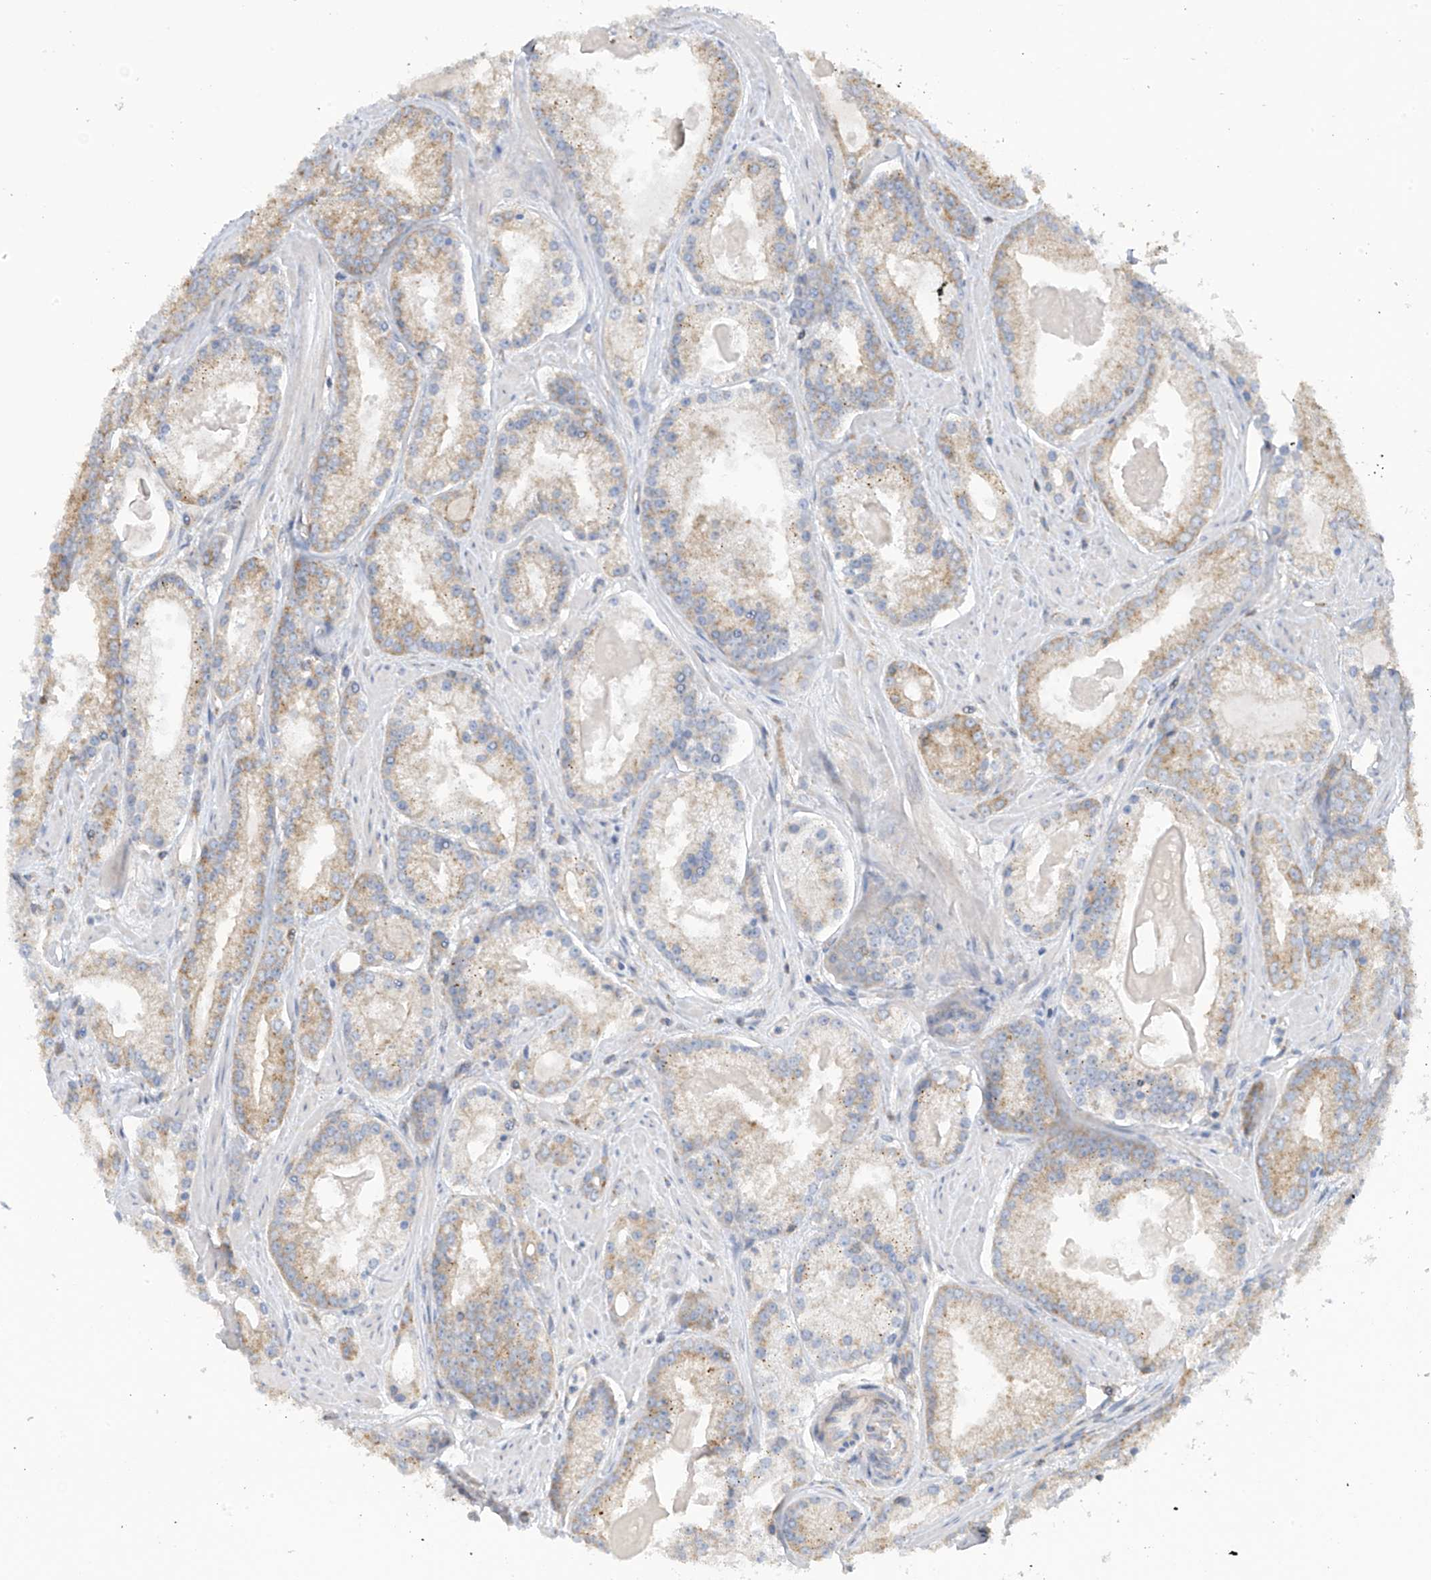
{"staining": {"intensity": "moderate", "quantity": "25%-75%", "location": "cytoplasmic/membranous"}, "tissue": "prostate cancer", "cell_type": "Tumor cells", "image_type": "cancer", "snomed": [{"axis": "morphology", "description": "Adenocarcinoma, Low grade"}, {"axis": "topography", "description": "Prostate"}], "caption": "Approximately 25%-75% of tumor cells in prostate adenocarcinoma (low-grade) demonstrate moderate cytoplasmic/membranous protein expression as visualized by brown immunohistochemical staining.", "gene": "COX10", "patient": {"sex": "male", "age": 54}}